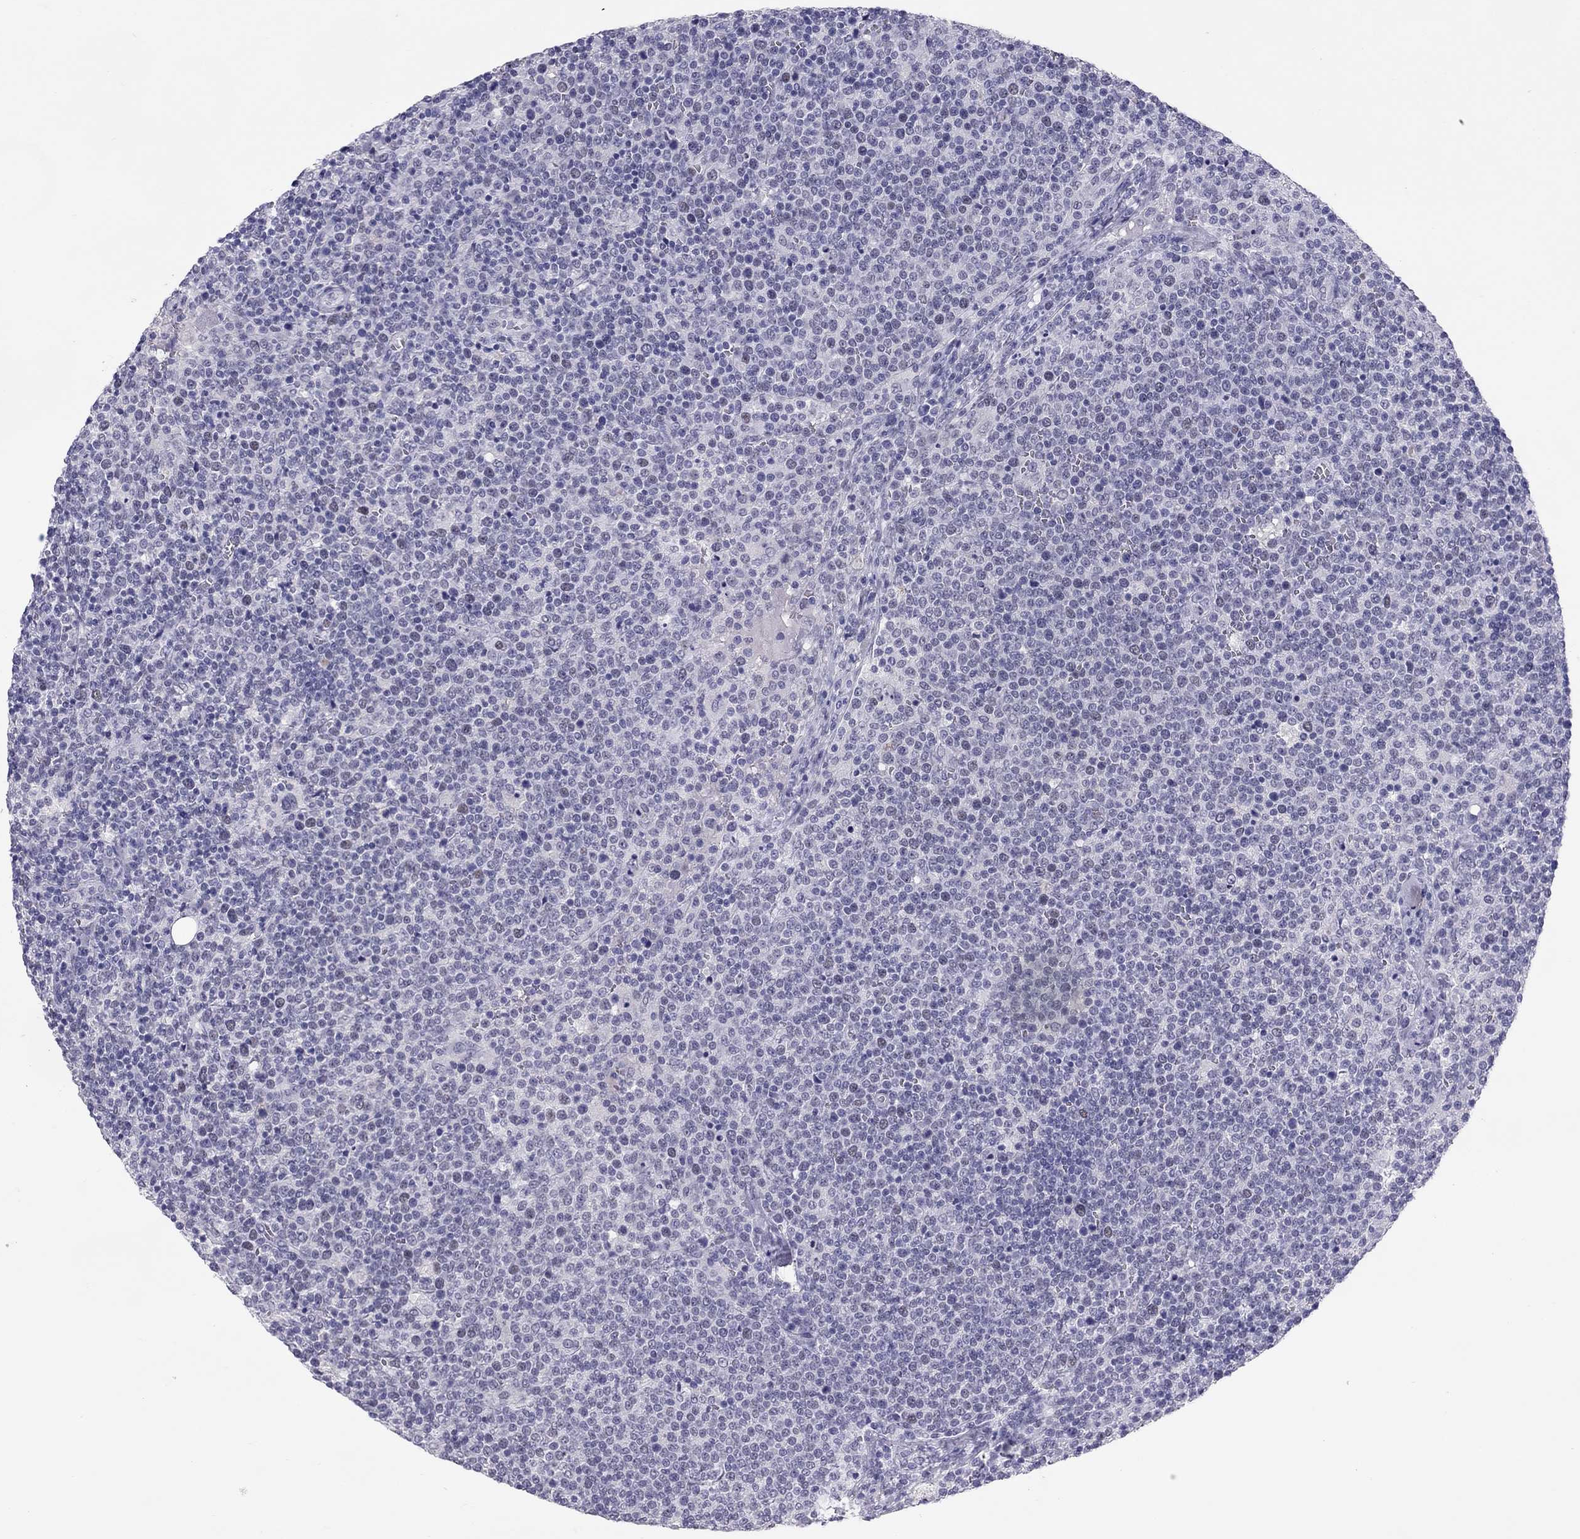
{"staining": {"intensity": "negative", "quantity": "none", "location": "none"}, "tissue": "lymphoma", "cell_type": "Tumor cells", "image_type": "cancer", "snomed": [{"axis": "morphology", "description": "Malignant lymphoma, non-Hodgkin's type, High grade"}, {"axis": "topography", "description": "Lymph node"}], "caption": "A photomicrograph of human lymphoma is negative for staining in tumor cells.", "gene": "PHOX2A", "patient": {"sex": "male", "age": 61}}